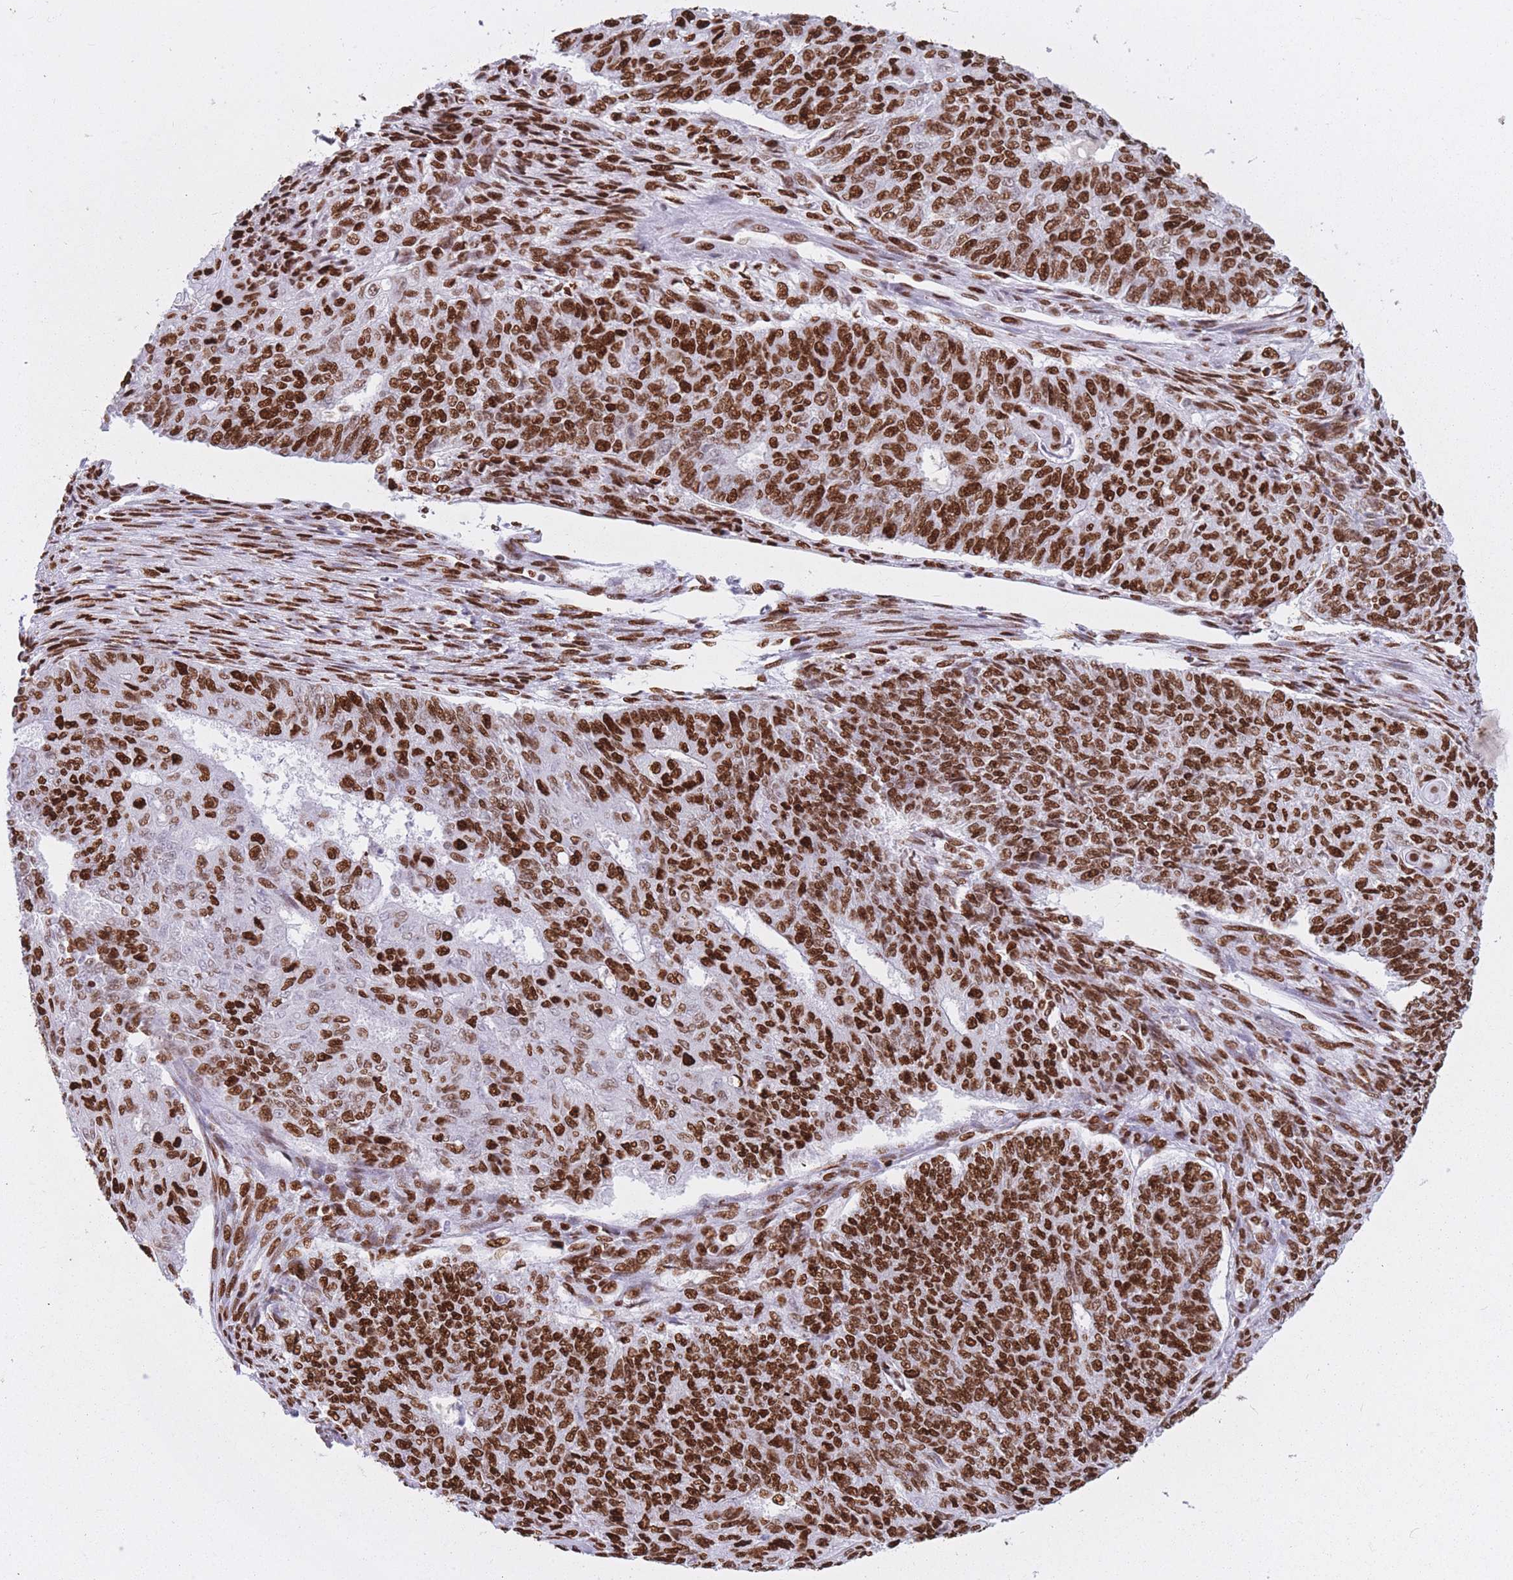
{"staining": {"intensity": "strong", "quantity": ">75%", "location": "nuclear"}, "tissue": "endometrial cancer", "cell_type": "Tumor cells", "image_type": "cancer", "snomed": [{"axis": "morphology", "description": "Adenocarcinoma, NOS"}, {"axis": "topography", "description": "Endometrium"}], "caption": "A brown stain shows strong nuclear expression of a protein in adenocarcinoma (endometrial) tumor cells.", "gene": "HNRNPUL1", "patient": {"sex": "female", "age": 32}}